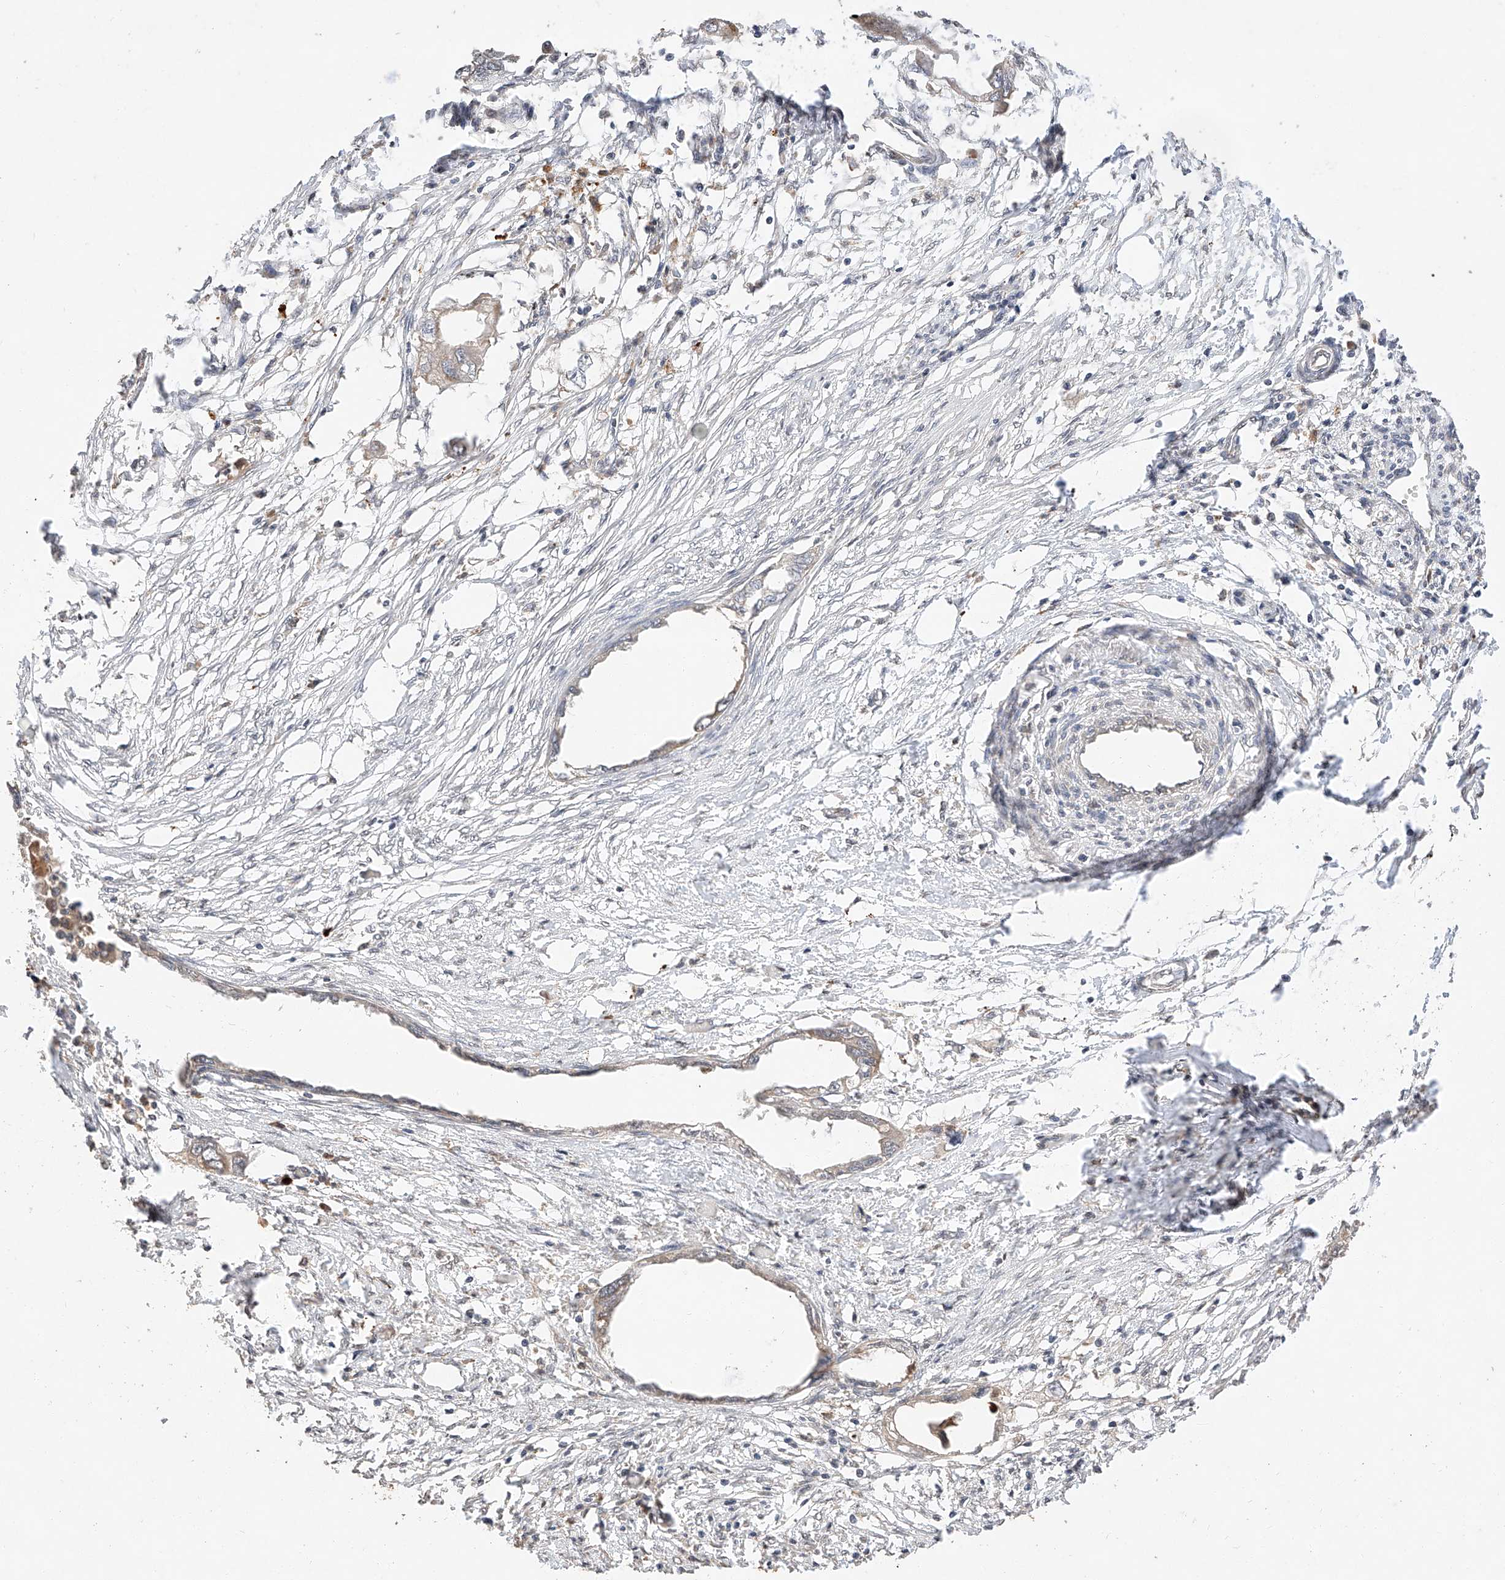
{"staining": {"intensity": "weak", "quantity": "<25%", "location": "cytoplasmic/membranous"}, "tissue": "endometrial cancer", "cell_type": "Tumor cells", "image_type": "cancer", "snomed": [{"axis": "morphology", "description": "Adenocarcinoma, NOS"}, {"axis": "morphology", "description": "Adenocarcinoma, metastatic, NOS"}, {"axis": "topography", "description": "Adipose tissue"}, {"axis": "topography", "description": "Endometrium"}], "caption": "Tumor cells show no significant protein staining in adenocarcinoma (endometrial). (DAB (3,3'-diaminobenzidine) immunohistochemistry with hematoxylin counter stain).", "gene": "SUSD6", "patient": {"sex": "female", "age": 67}}